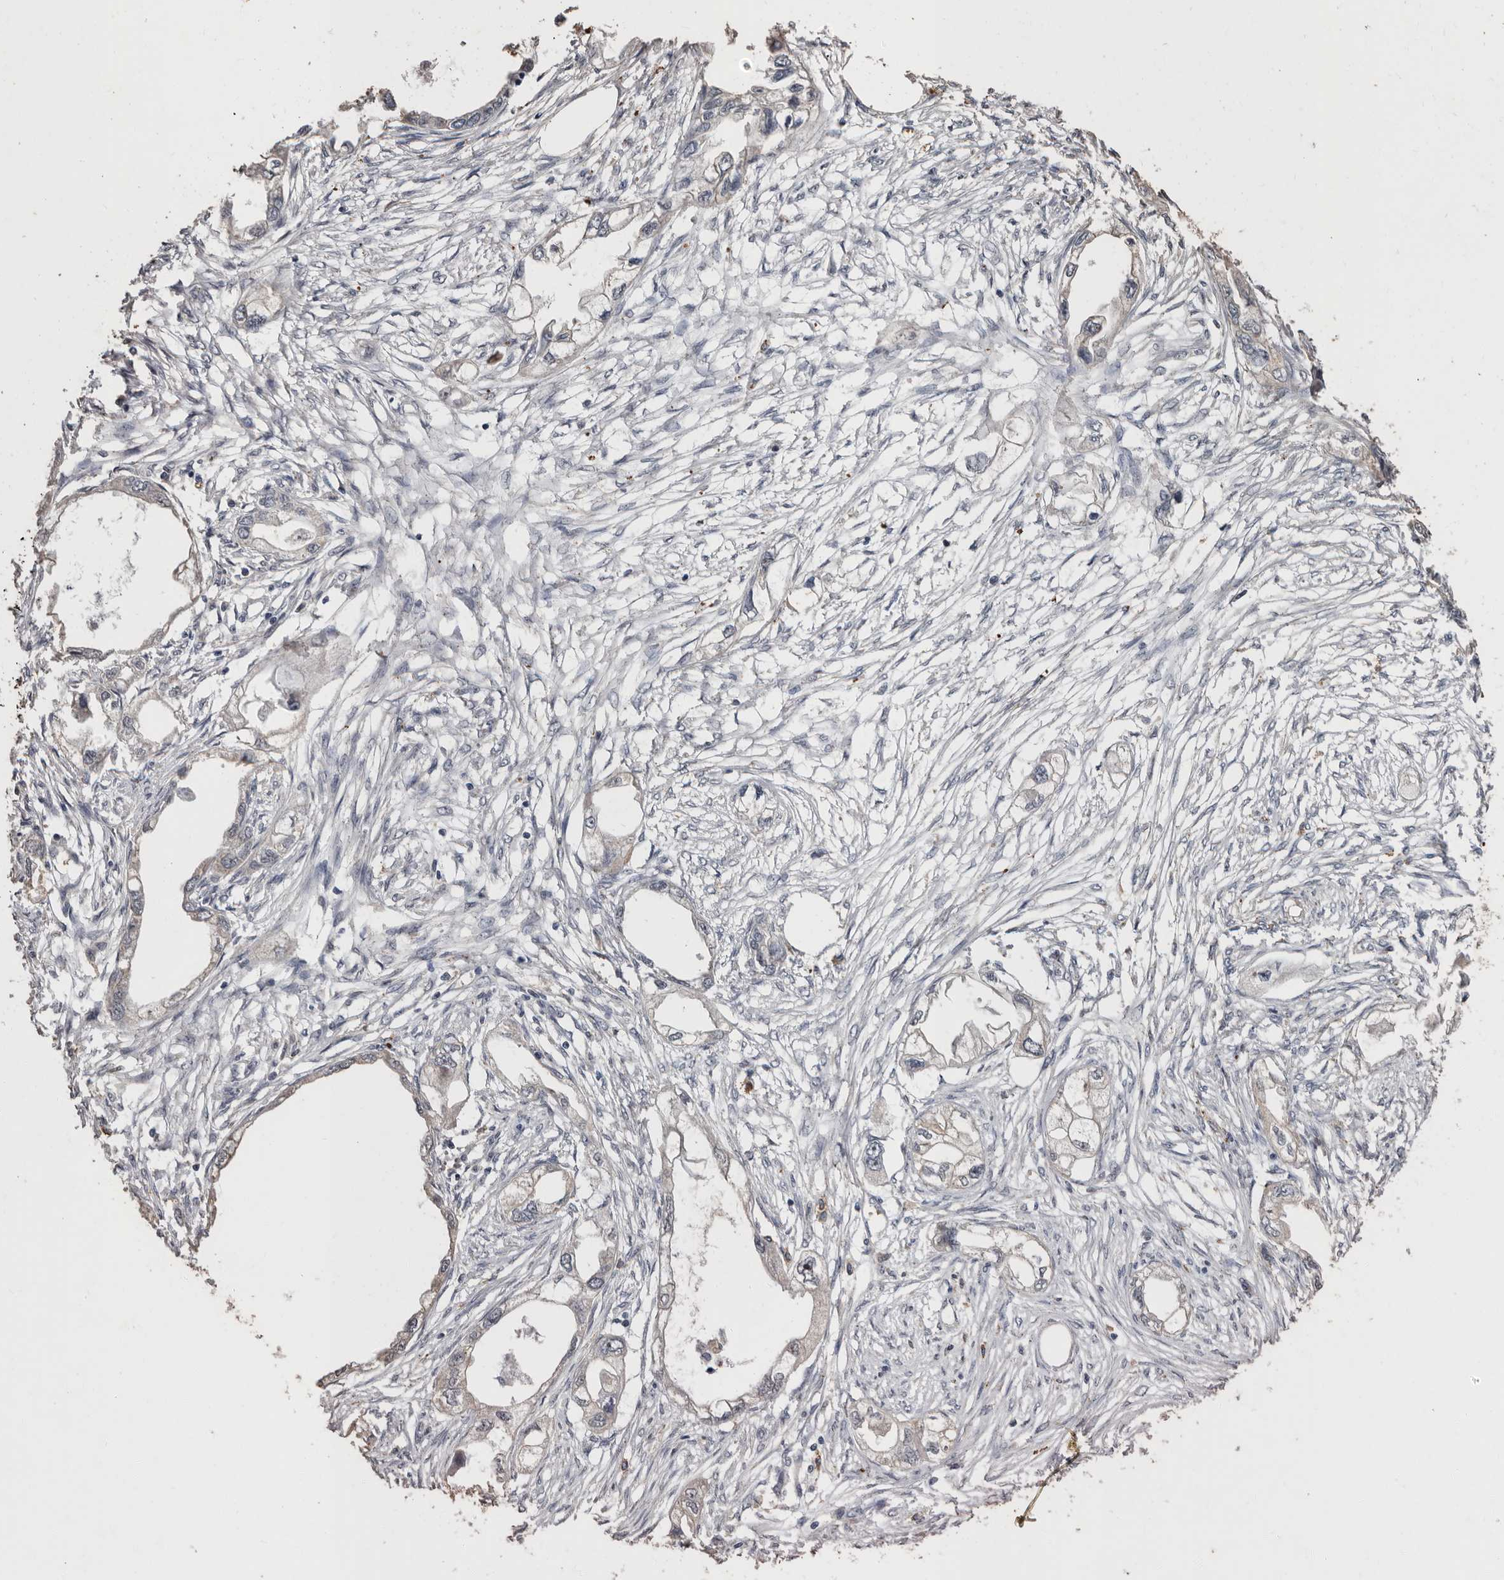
{"staining": {"intensity": "negative", "quantity": "none", "location": "none"}, "tissue": "endometrial cancer", "cell_type": "Tumor cells", "image_type": "cancer", "snomed": [{"axis": "morphology", "description": "Adenocarcinoma, NOS"}, {"axis": "morphology", "description": "Adenocarcinoma, metastatic, NOS"}, {"axis": "topography", "description": "Adipose tissue"}, {"axis": "topography", "description": "Endometrium"}], "caption": "Immunohistochemistry of endometrial cancer (metastatic adenocarcinoma) exhibits no positivity in tumor cells.", "gene": "GRAMD2A", "patient": {"sex": "female", "age": 67}}